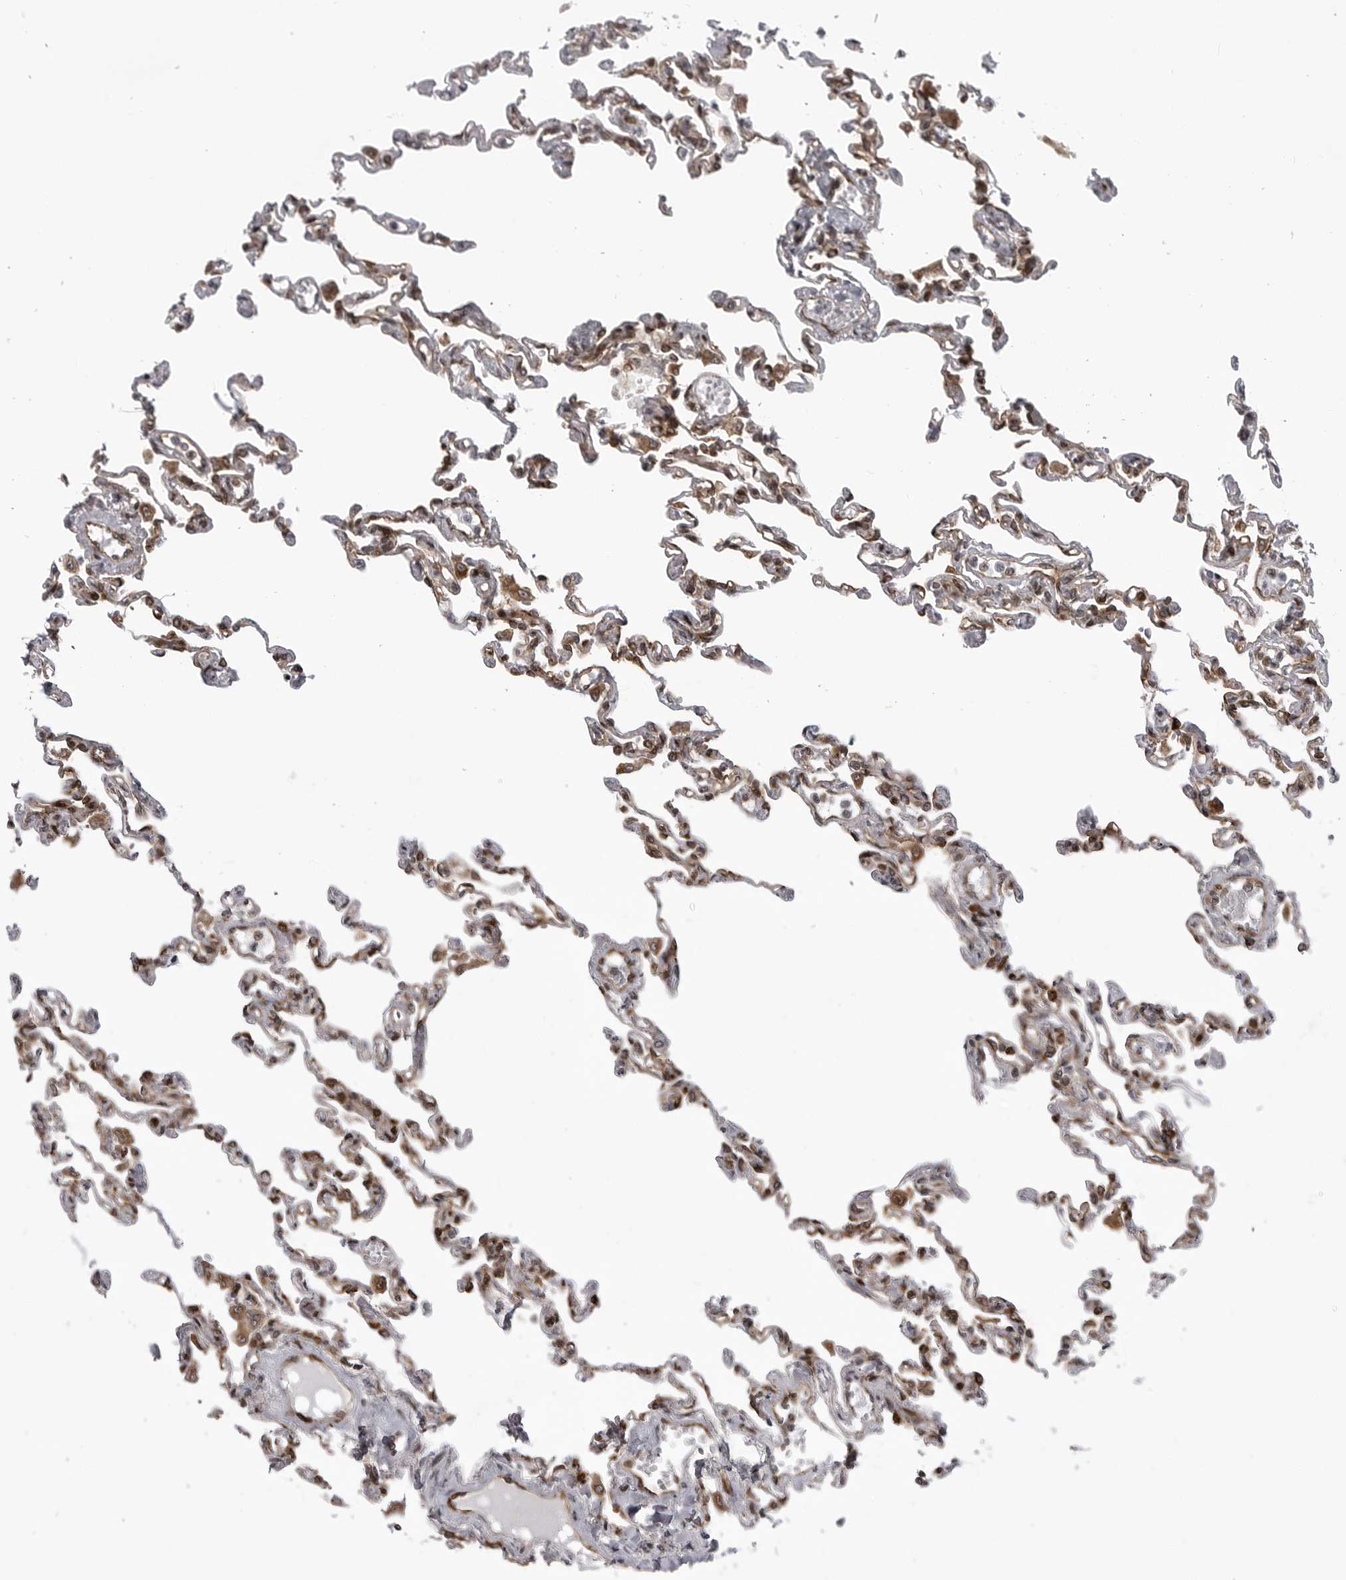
{"staining": {"intensity": "moderate", "quantity": "25%-75%", "location": "cytoplasmic/membranous,nuclear"}, "tissue": "lung", "cell_type": "Alveolar cells", "image_type": "normal", "snomed": [{"axis": "morphology", "description": "Normal tissue, NOS"}, {"axis": "topography", "description": "Lung"}], "caption": "Lung stained with a brown dye demonstrates moderate cytoplasmic/membranous,nuclear positive staining in approximately 25%-75% of alveolar cells.", "gene": "ABL1", "patient": {"sex": "male", "age": 21}}